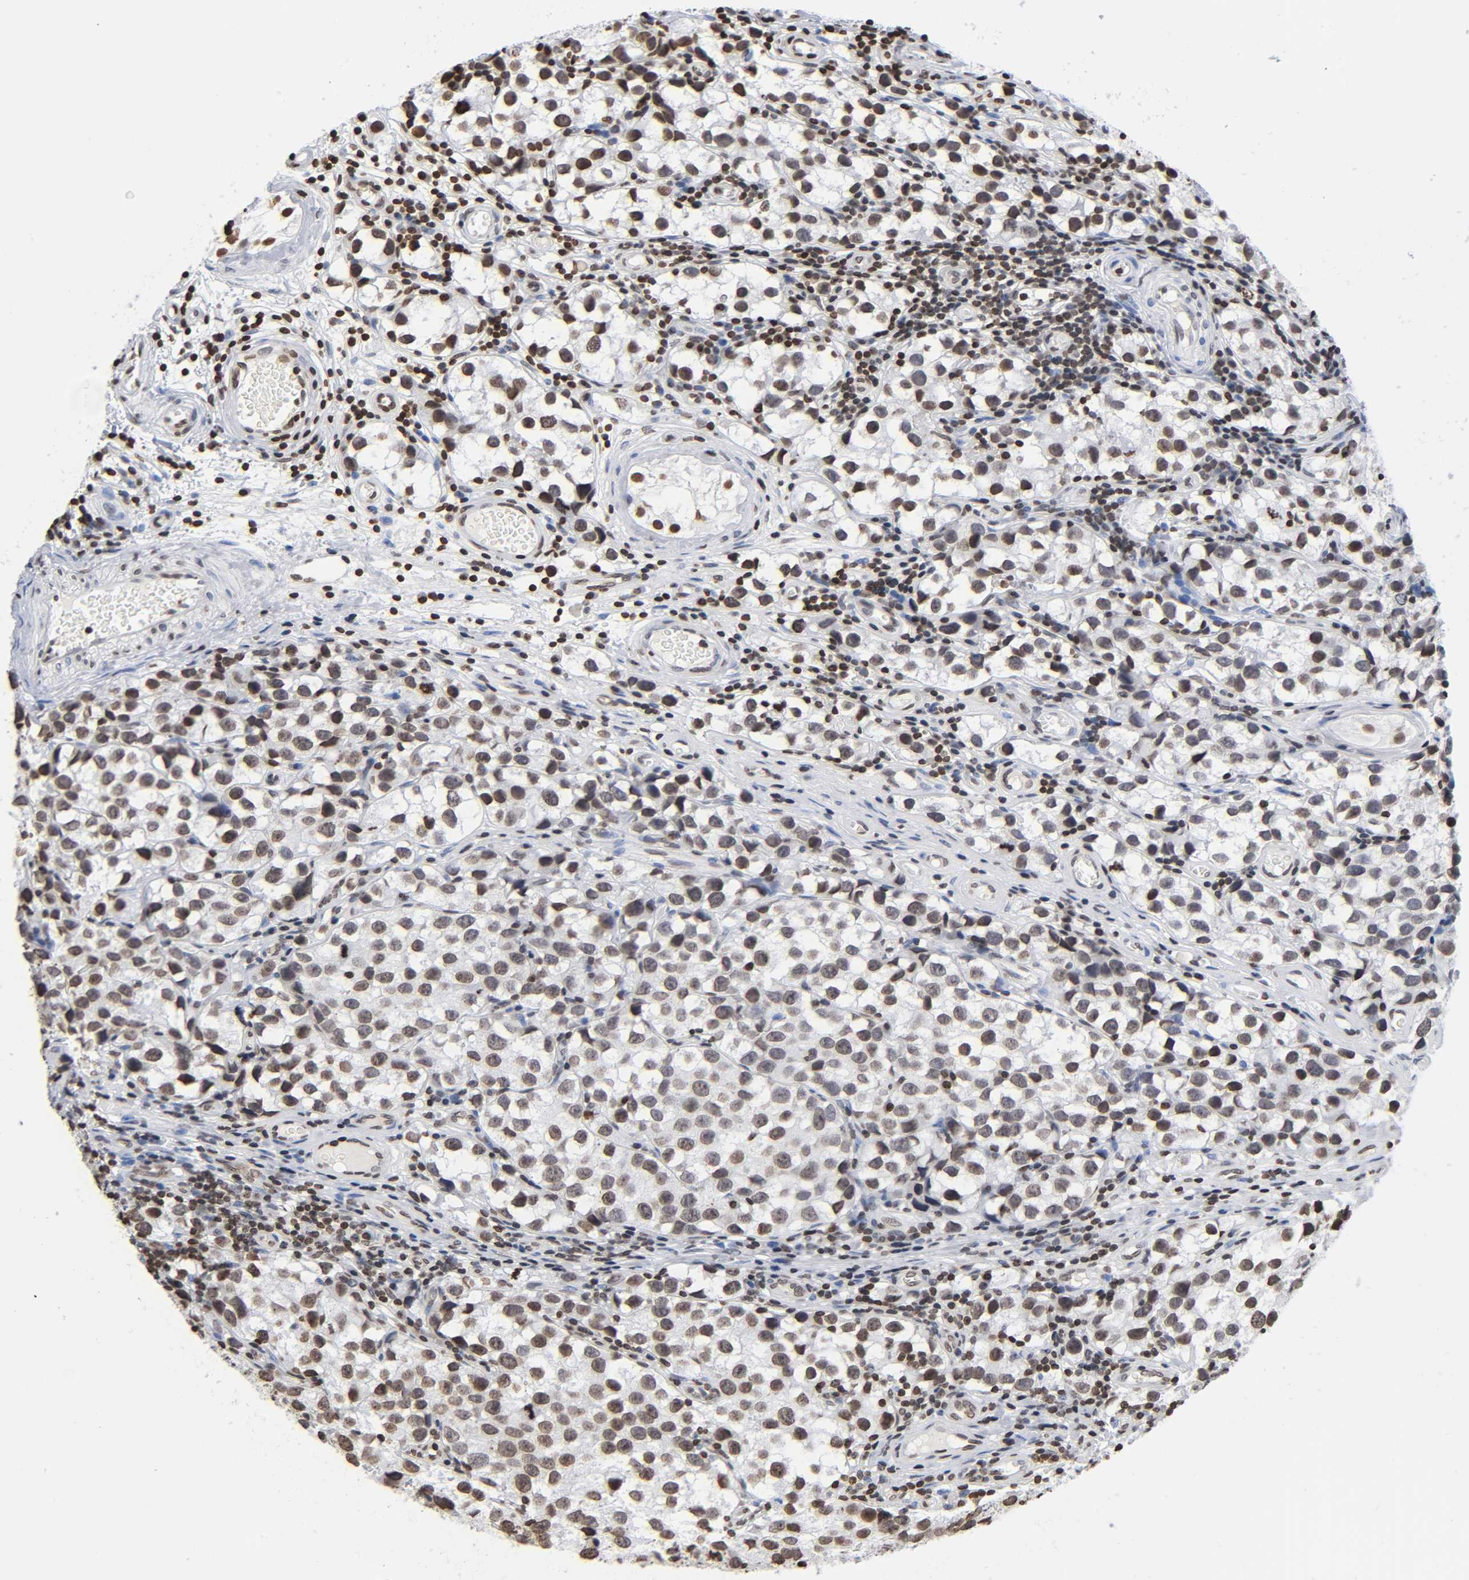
{"staining": {"intensity": "moderate", "quantity": ">75%", "location": "nuclear"}, "tissue": "testis cancer", "cell_type": "Tumor cells", "image_type": "cancer", "snomed": [{"axis": "morphology", "description": "Seminoma, NOS"}, {"axis": "topography", "description": "Testis"}], "caption": "A photomicrograph of testis seminoma stained for a protein exhibits moderate nuclear brown staining in tumor cells. (Stains: DAB (3,3'-diaminobenzidine) in brown, nuclei in blue, Microscopy: brightfield microscopy at high magnification).", "gene": "HOXA6", "patient": {"sex": "male", "age": 39}}